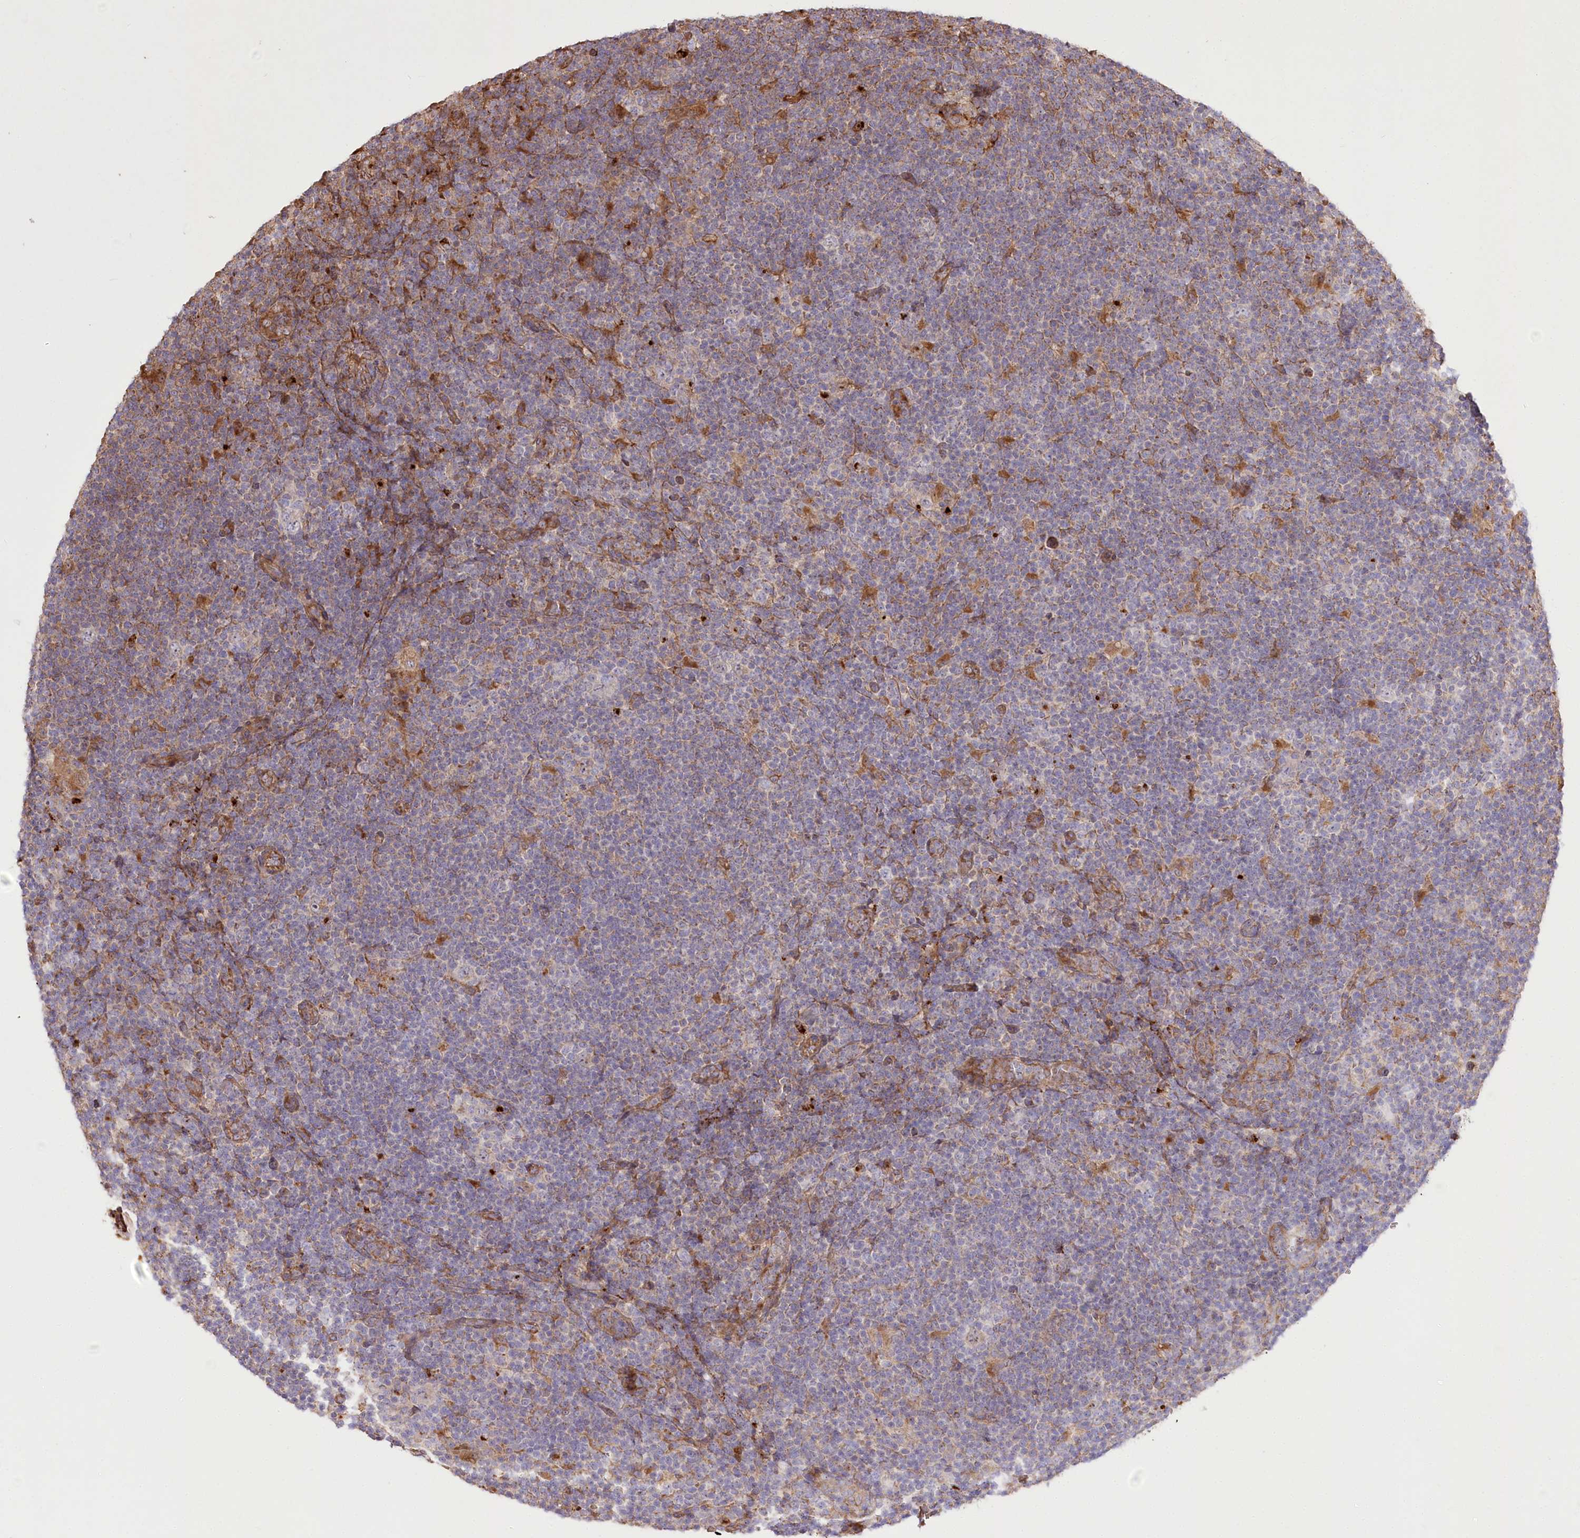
{"staining": {"intensity": "weak", "quantity": "<25%", "location": "cytoplasmic/membranous"}, "tissue": "lymphoma", "cell_type": "Tumor cells", "image_type": "cancer", "snomed": [{"axis": "morphology", "description": "Hodgkin's disease, NOS"}, {"axis": "topography", "description": "Lymph node"}], "caption": "The micrograph displays no significant positivity in tumor cells of Hodgkin's disease. Nuclei are stained in blue.", "gene": "RNF24", "patient": {"sex": "female", "age": 57}}